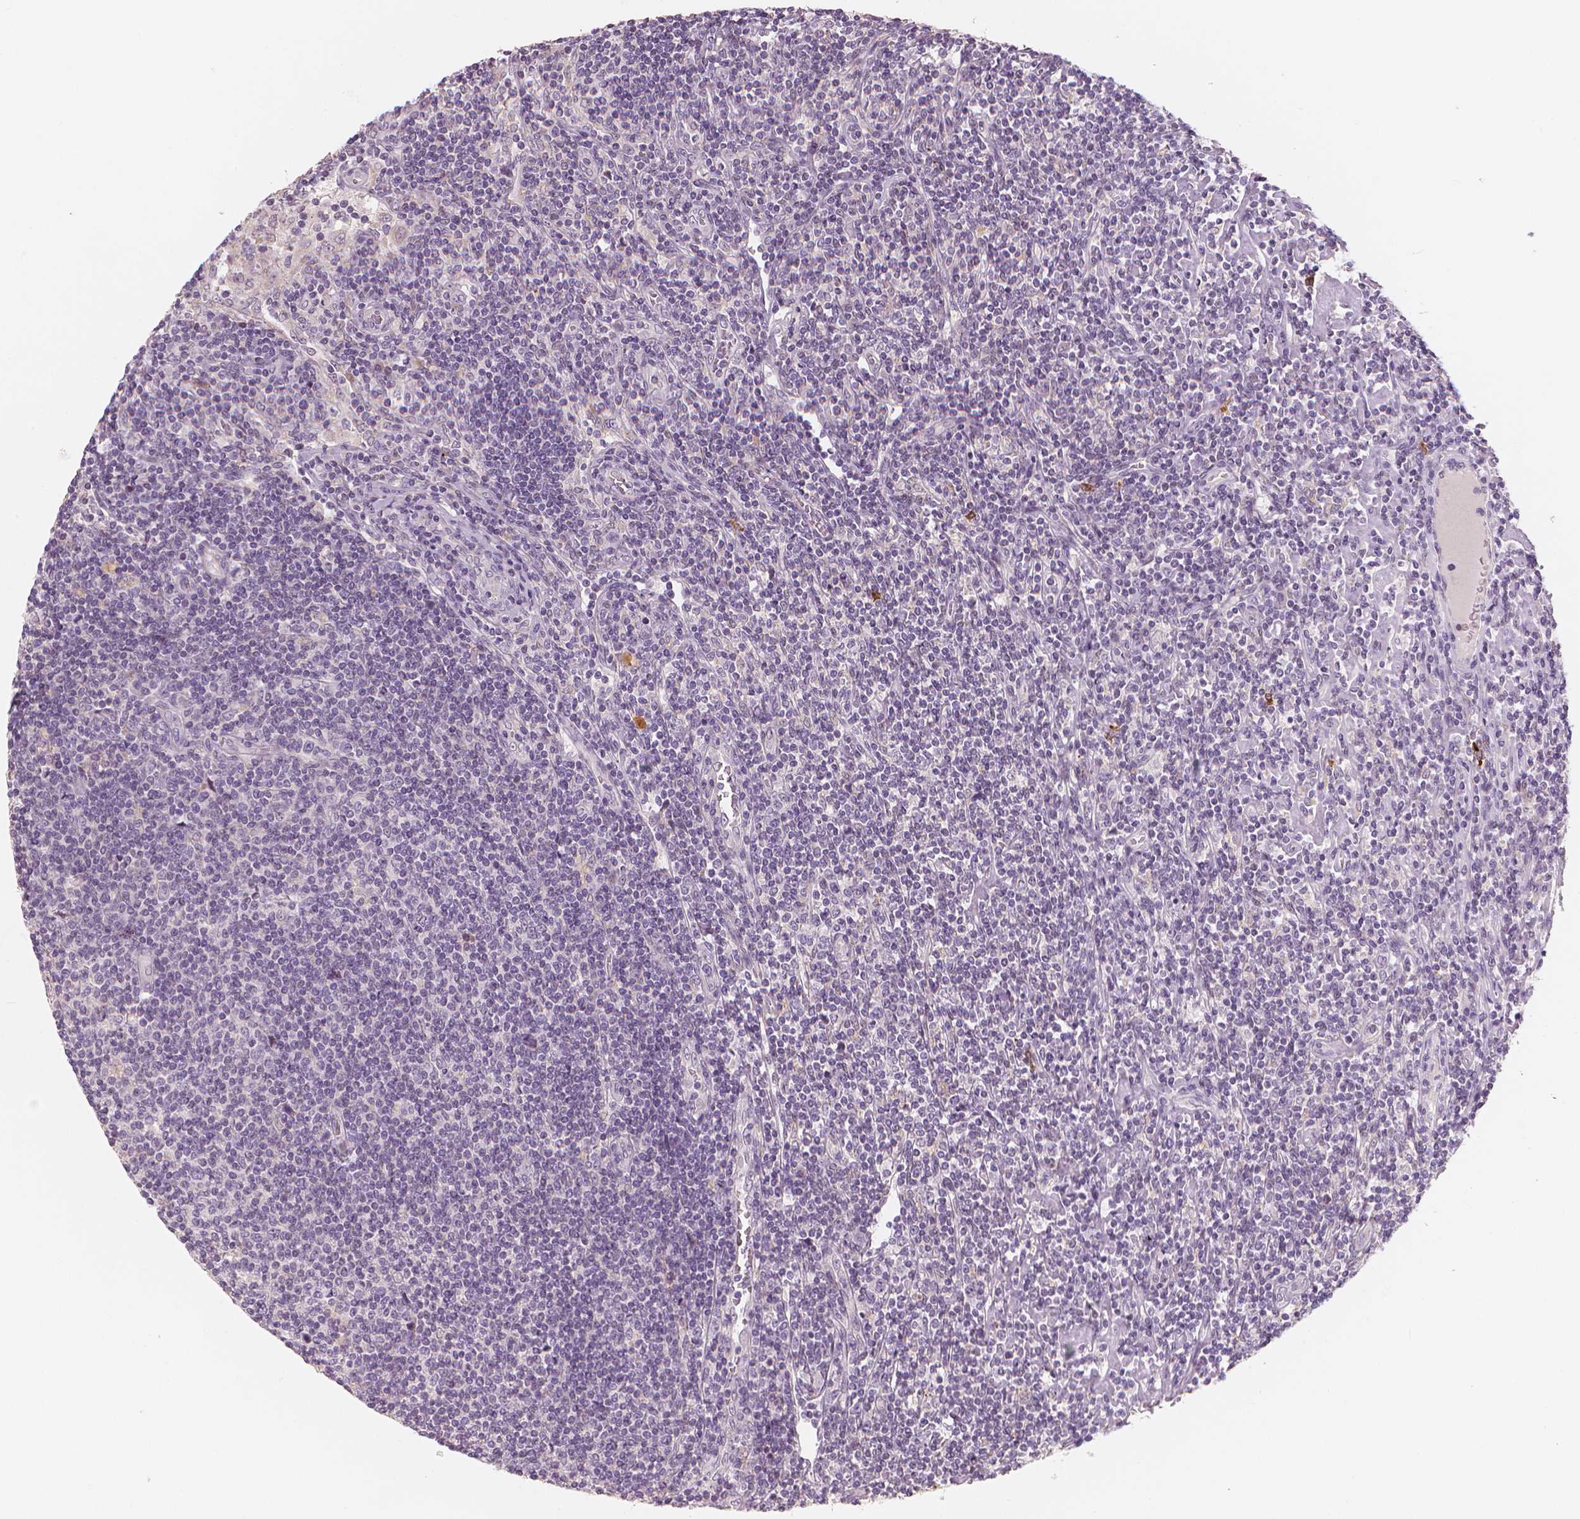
{"staining": {"intensity": "negative", "quantity": "none", "location": "none"}, "tissue": "lymphoma", "cell_type": "Tumor cells", "image_type": "cancer", "snomed": [{"axis": "morphology", "description": "Hodgkin's disease, NOS"}, {"axis": "topography", "description": "Lymph node"}], "caption": "Protein analysis of lymphoma reveals no significant expression in tumor cells.", "gene": "RNASE7", "patient": {"sex": "male", "age": 40}}